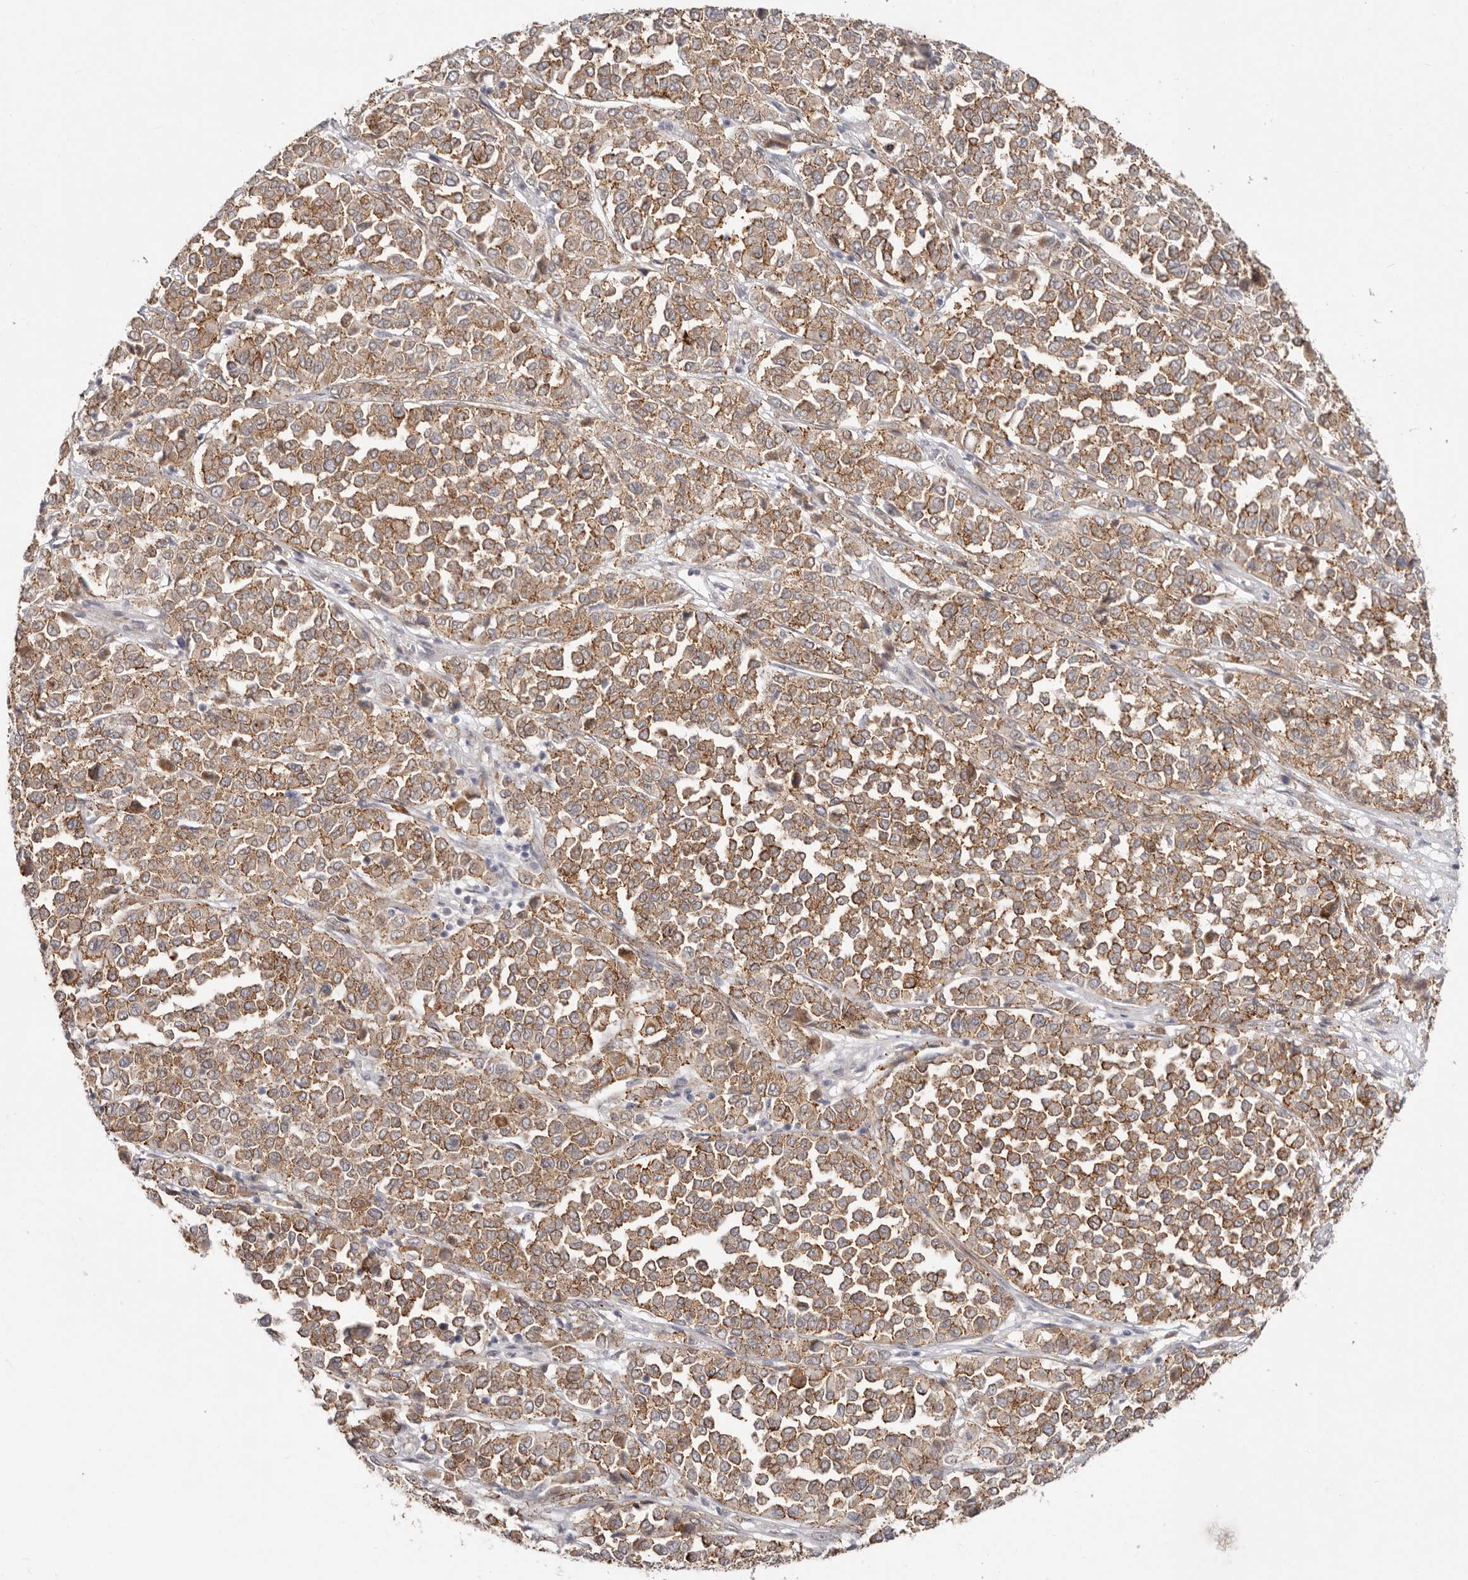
{"staining": {"intensity": "moderate", "quantity": ">75%", "location": "cytoplasmic/membranous"}, "tissue": "melanoma", "cell_type": "Tumor cells", "image_type": "cancer", "snomed": [{"axis": "morphology", "description": "Malignant melanoma, Metastatic site"}, {"axis": "topography", "description": "Pancreas"}], "caption": "There is medium levels of moderate cytoplasmic/membranous staining in tumor cells of malignant melanoma (metastatic site), as demonstrated by immunohistochemical staining (brown color).", "gene": "SZT2", "patient": {"sex": "female", "age": 30}}